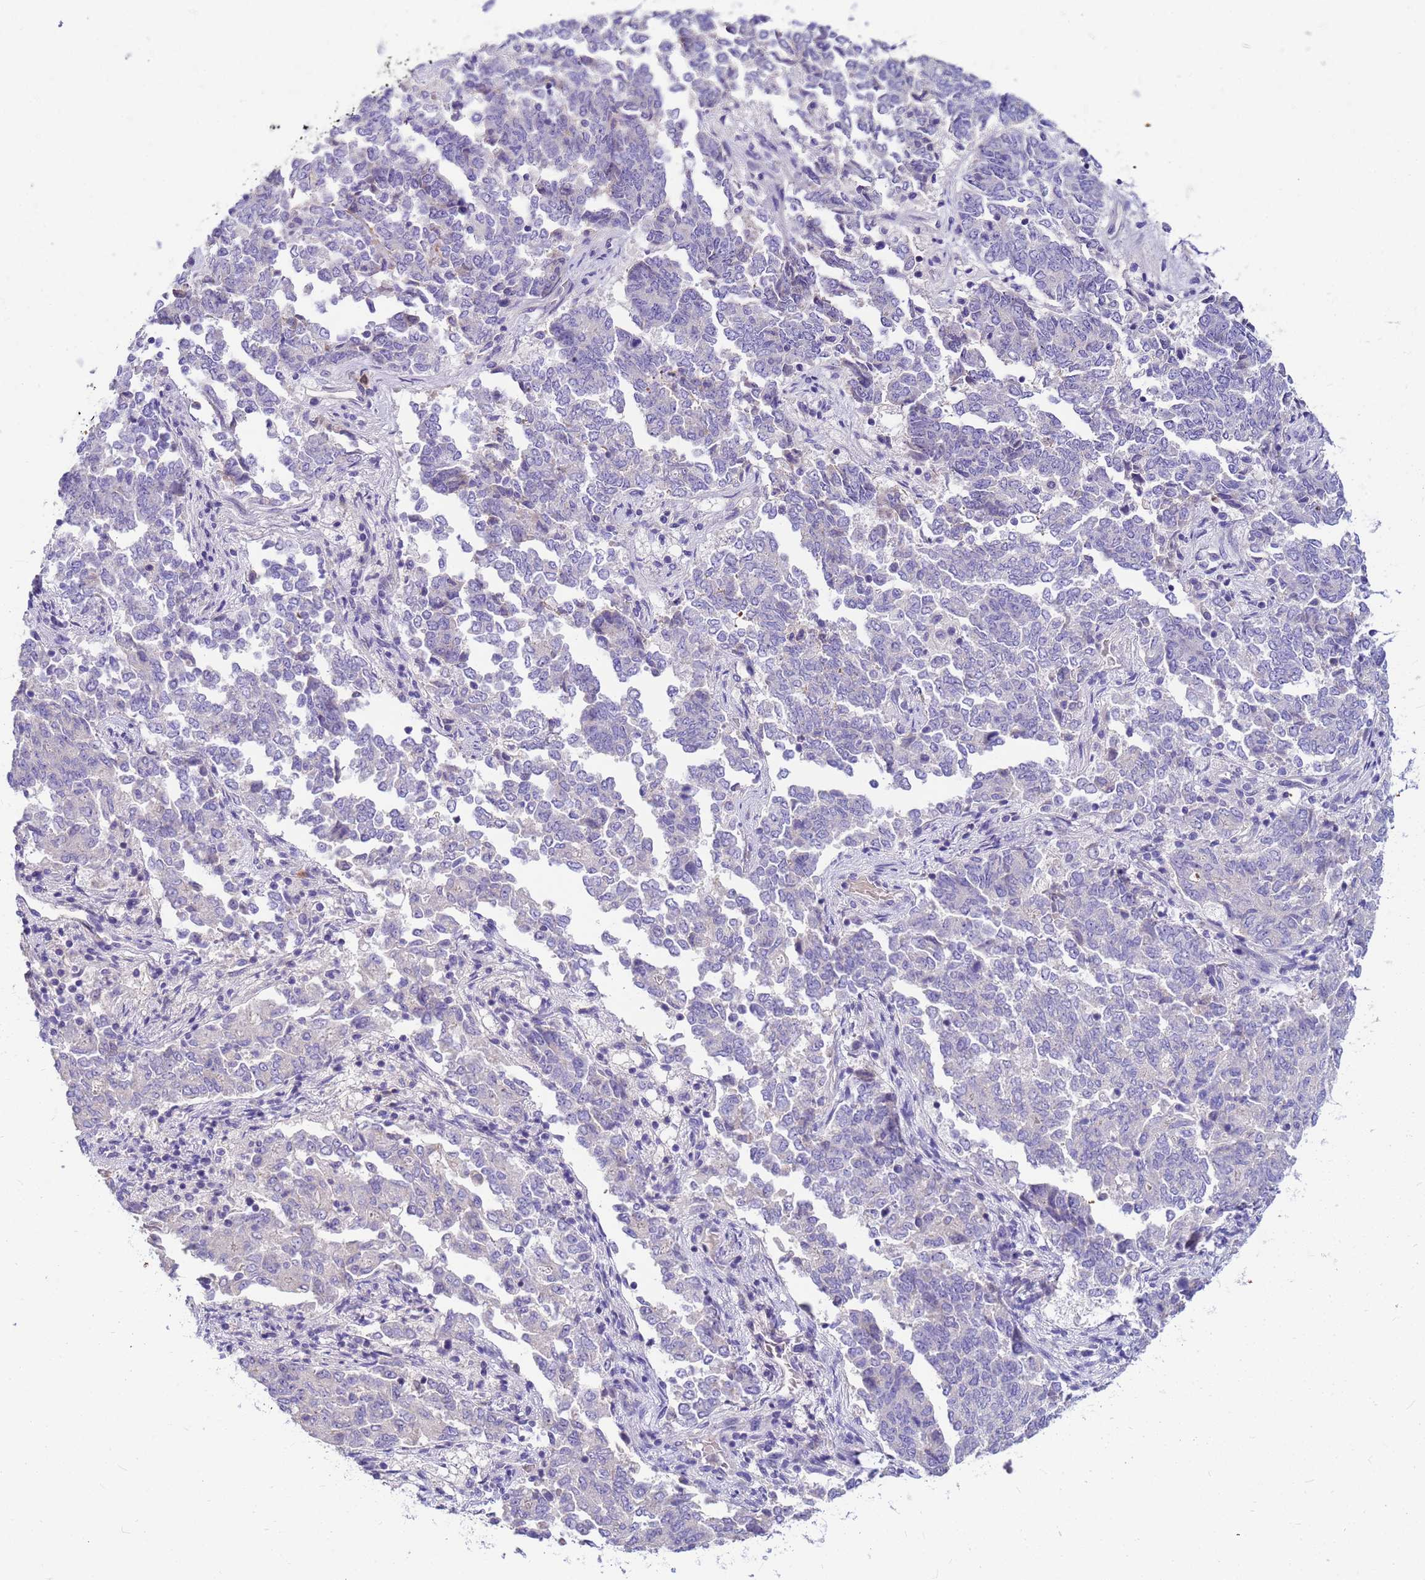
{"staining": {"intensity": "negative", "quantity": "none", "location": "none"}, "tissue": "endometrial cancer", "cell_type": "Tumor cells", "image_type": "cancer", "snomed": [{"axis": "morphology", "description": "Adenocarcinoma, NOS"}, {"axis": "topography", "description": "Endometrium"}], "caption": "The histopathology image reveals no staining of tumor cells in endometrial adenocarcinoma. (DAB (3,3'-diaminobenzidine) IHC, high magnification).", "gene": "DPRX", "patient": {"sex": "female", "age": 80}}